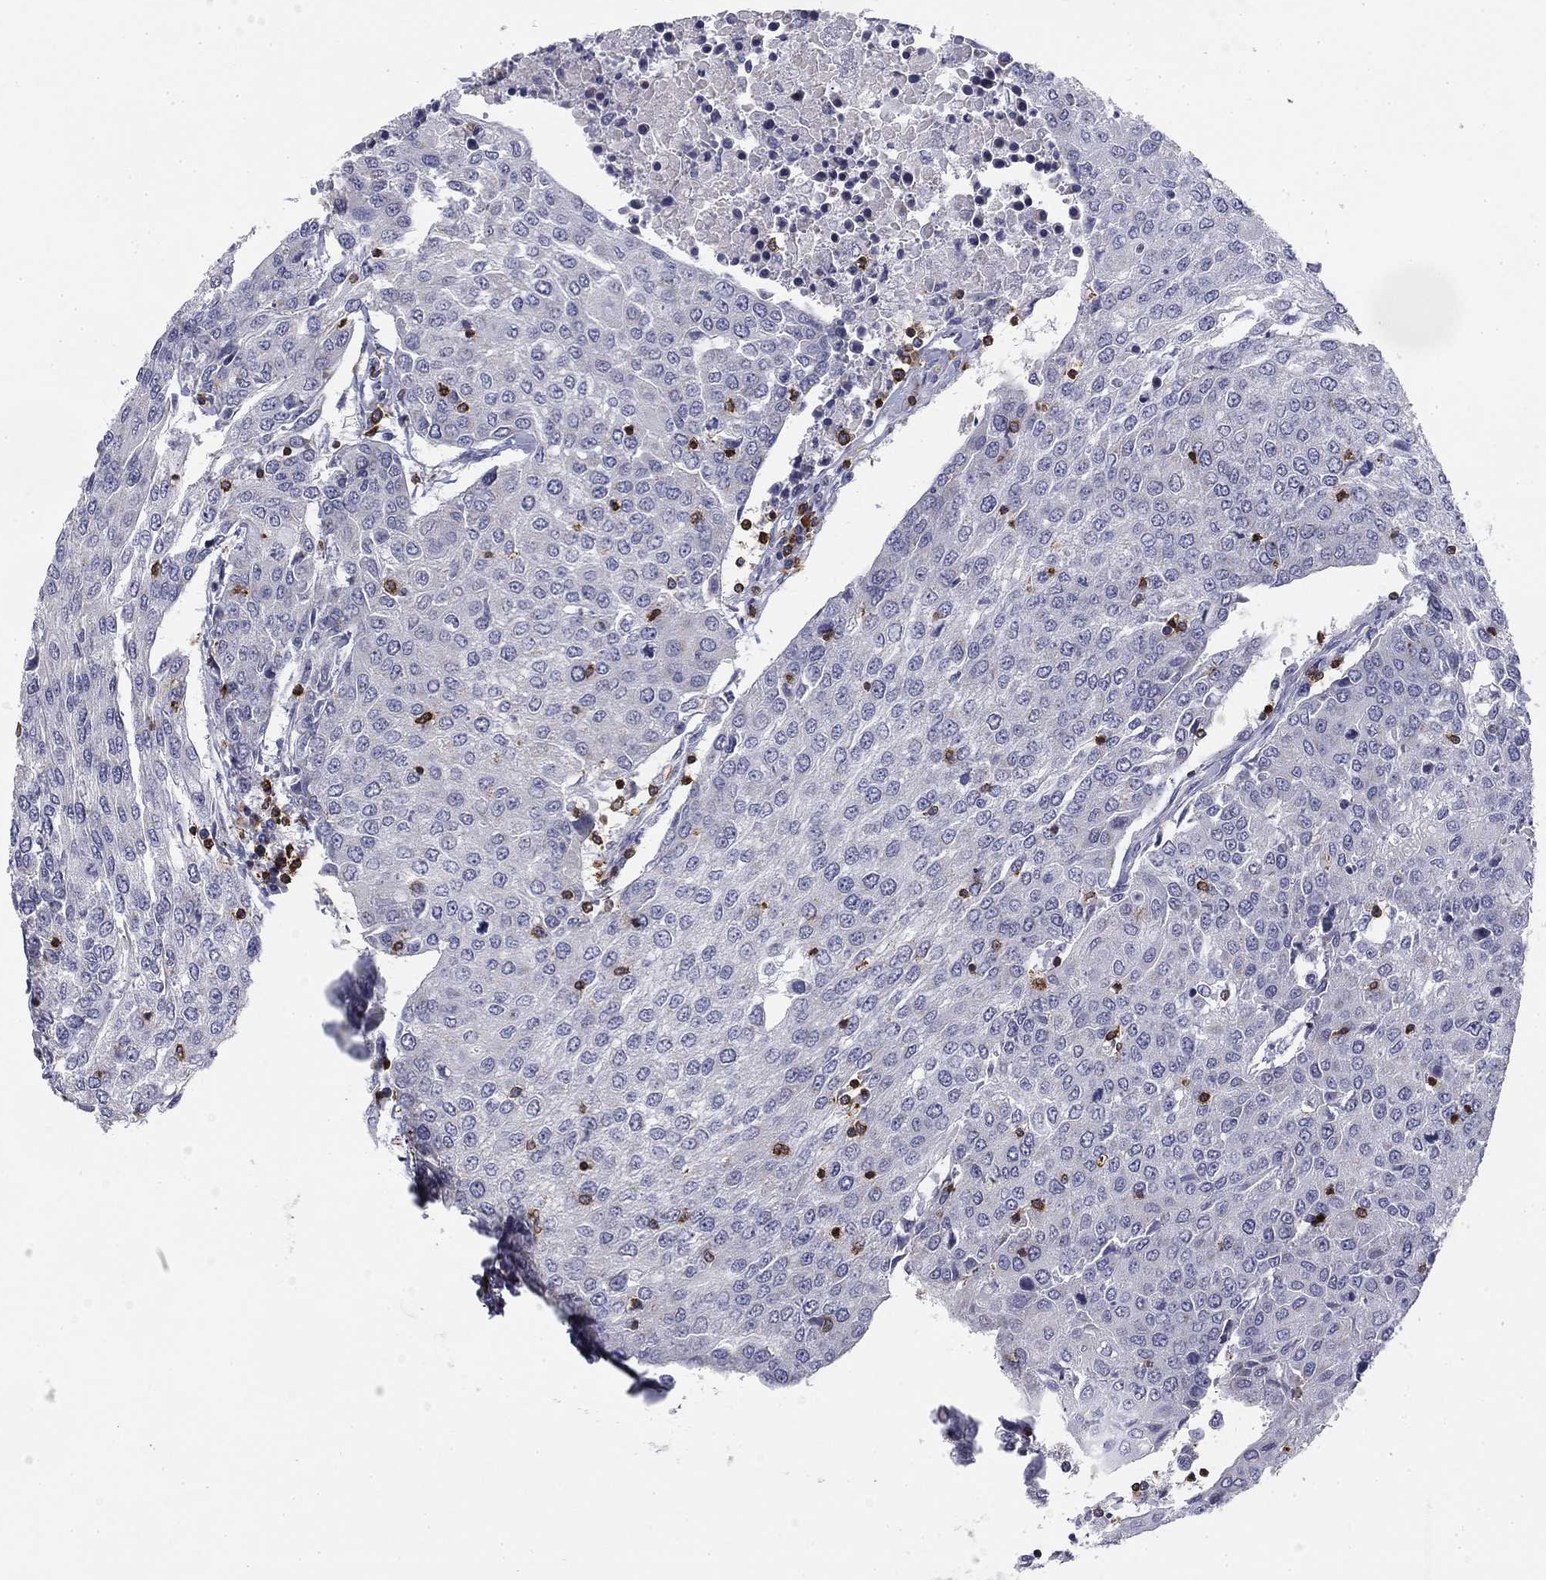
{"staining": {"intensity": "negative", "quantity": "none", "location": "none"}, "tissue": "urothelial cancer", "cell_type": "Tumor cells", "image_type": "cancer", "snomed": [{"axis": "morphology", "description": "Urothelial carcinoma, High grade"}, {"axis": "topography", "description": "Urinary bladder"}], "caption": "IHC histopathology image of neoplastic tissue: urothelial cancer stained with DAB shows no significant protein staining in tumor cells.", "gene": "TRAT1", "patient": {"sex": "female", "age": 85}}